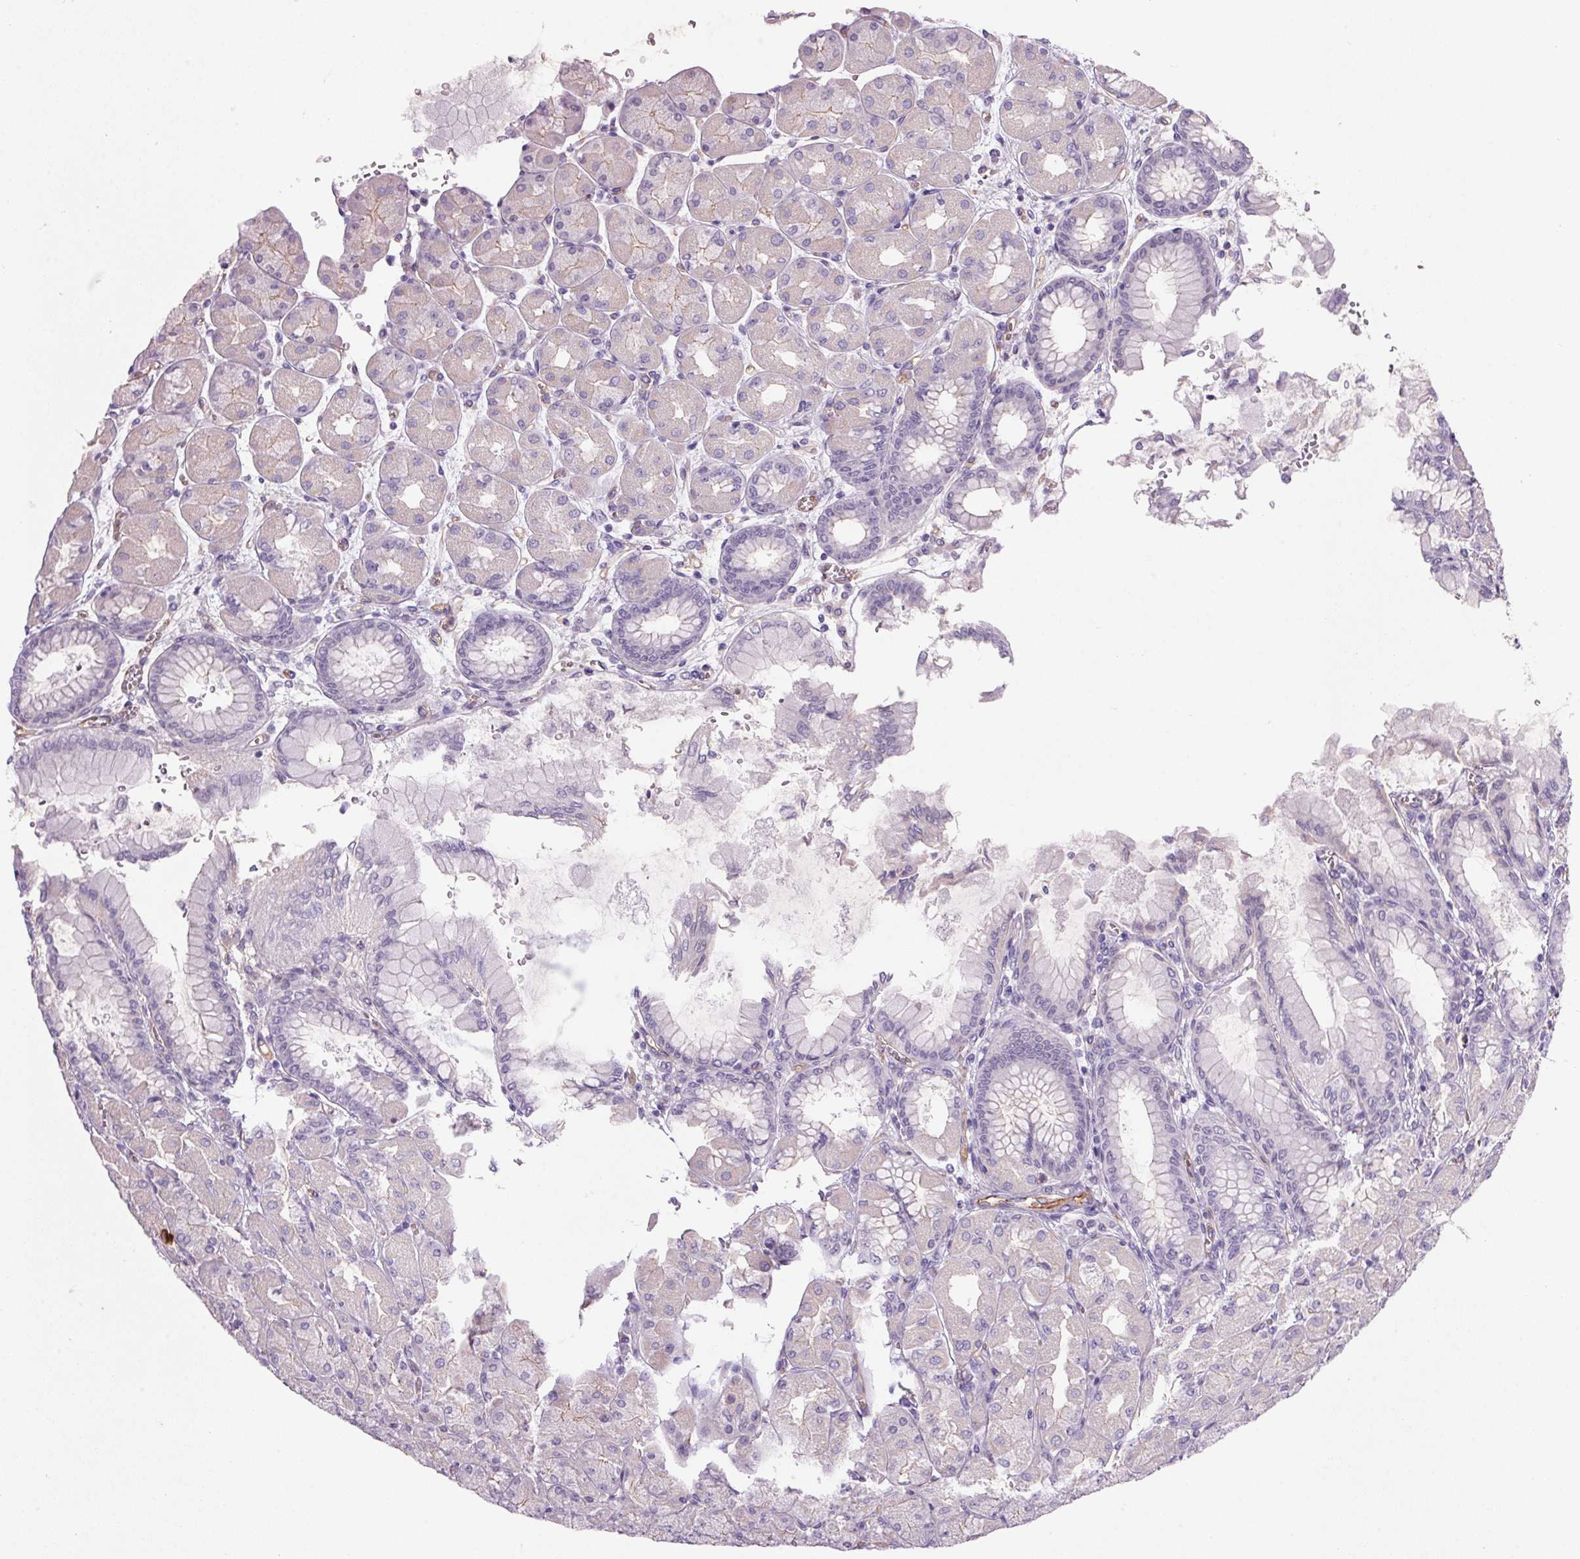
{"staining": {"intensity": "weak", "quantity": "<25%", "location": "cytoplasmic/membranous"}, "tissue": "stomach", "cell_type": "Glandular cells", "image_type": "normal", "snomed": [{"axis": "morphology", "description": "Normal tissue, NOS"}, {"axis": "topography", "description": "Stomach, upper"}], "caption": "There is no significant positivity in glandular cells of stomach. (Stains: DAB (3,3'-diaminobenzidine) immunohistochemistry (IHC) with hematoxylin counter stain, Microscopy: brightfield microscopy at high magnification).", "gene": "APOC4", "patient": {"sex": "female", "age": 56}}